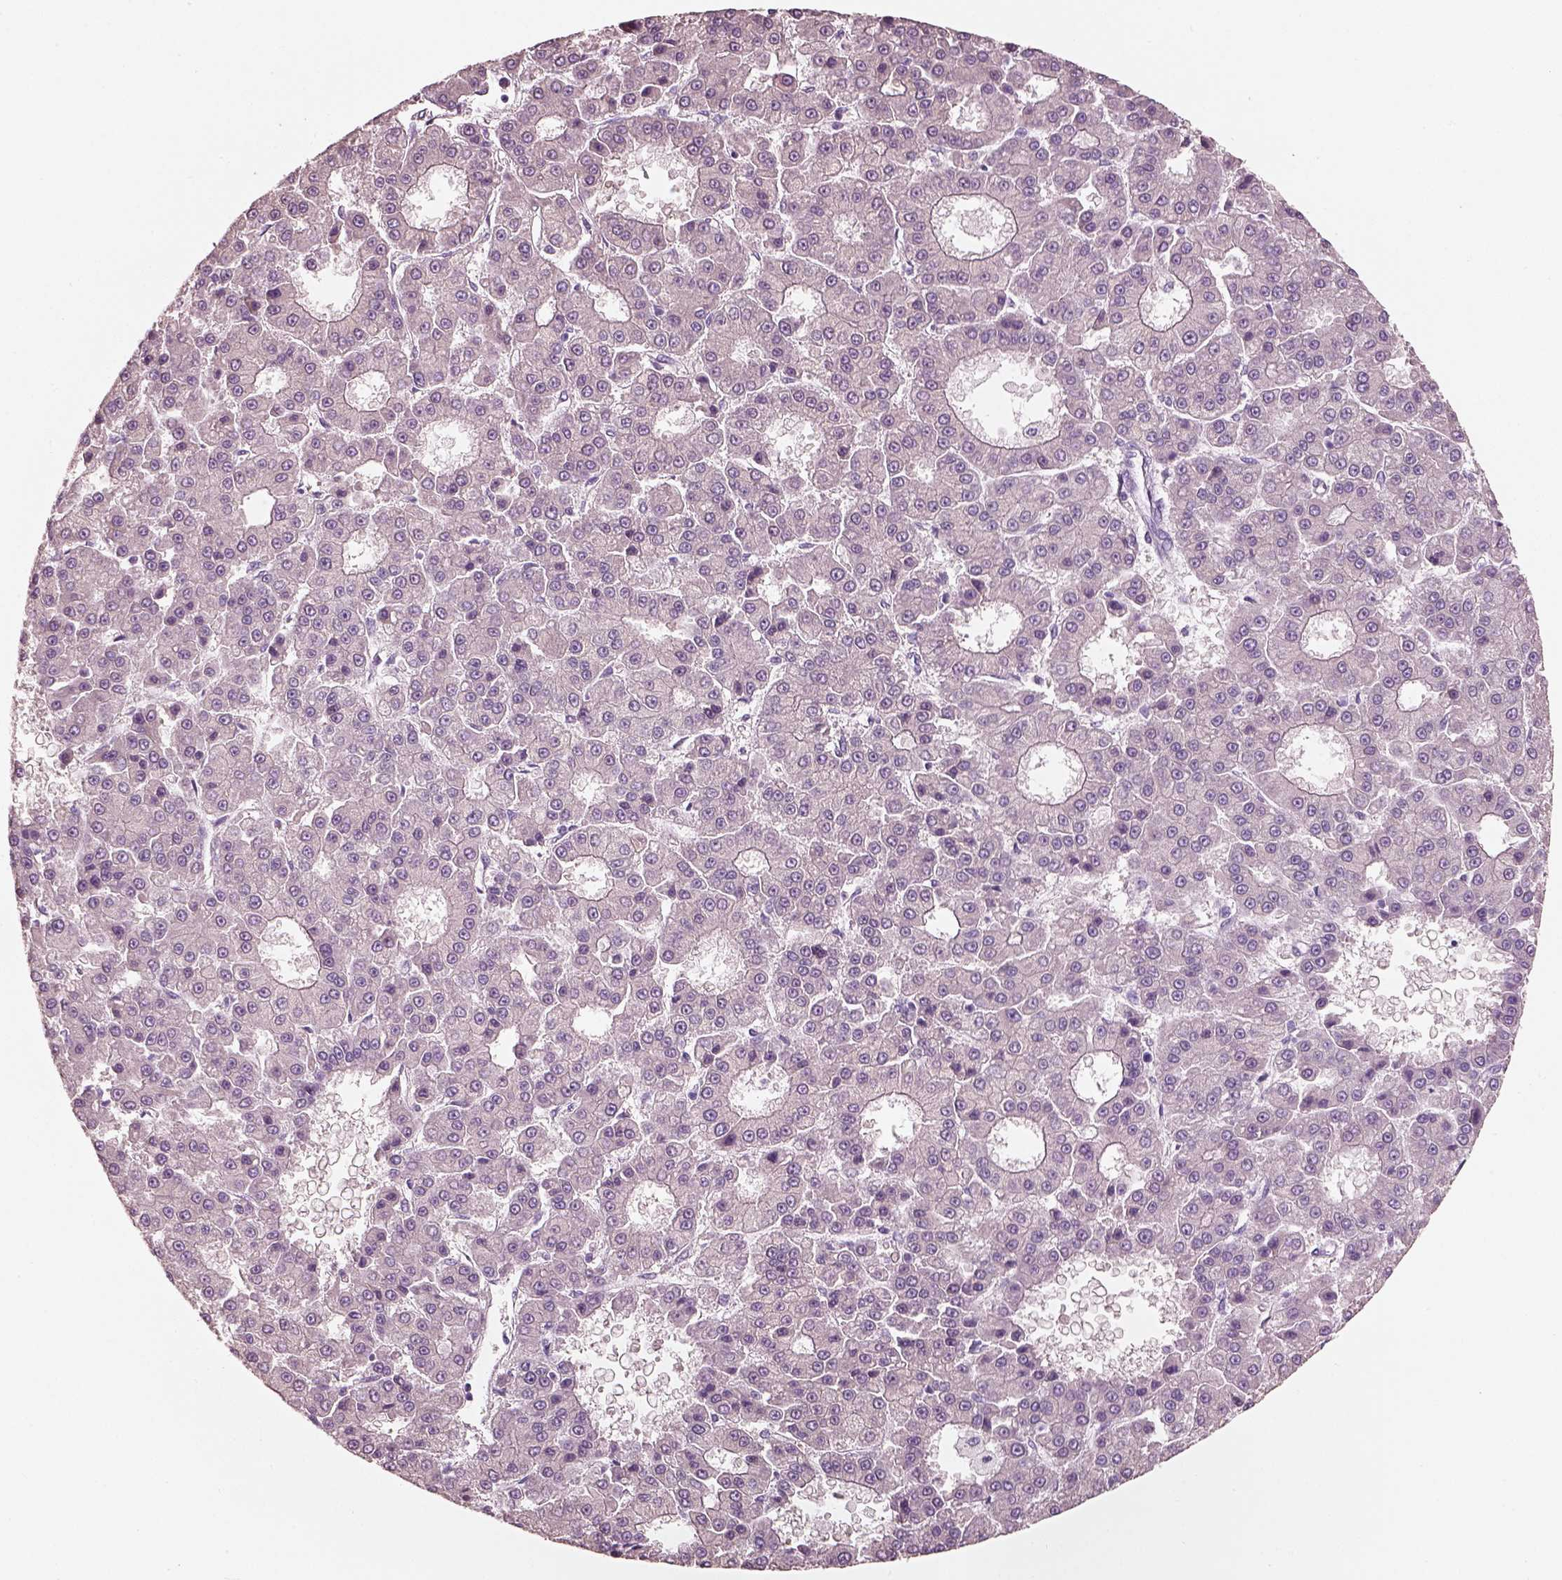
{"staining": {"intensity": "negative", "quantity": "none", "location": "none"}, "tissue": "liver cancer", "cell_type": "Tumor cells", "image_type": "cancer", "snomed": [{"axis": "morphology", "description": "Carcinoma, Hepatocellular, NOS"}, {"axis": "topography", "description": "Liver"}], "caption": "The image displays no staining of tumor cells in liver hepatocellular carcinoma.", "gene": "PNOC", "patient": {"sex": "male", "age": 70}}